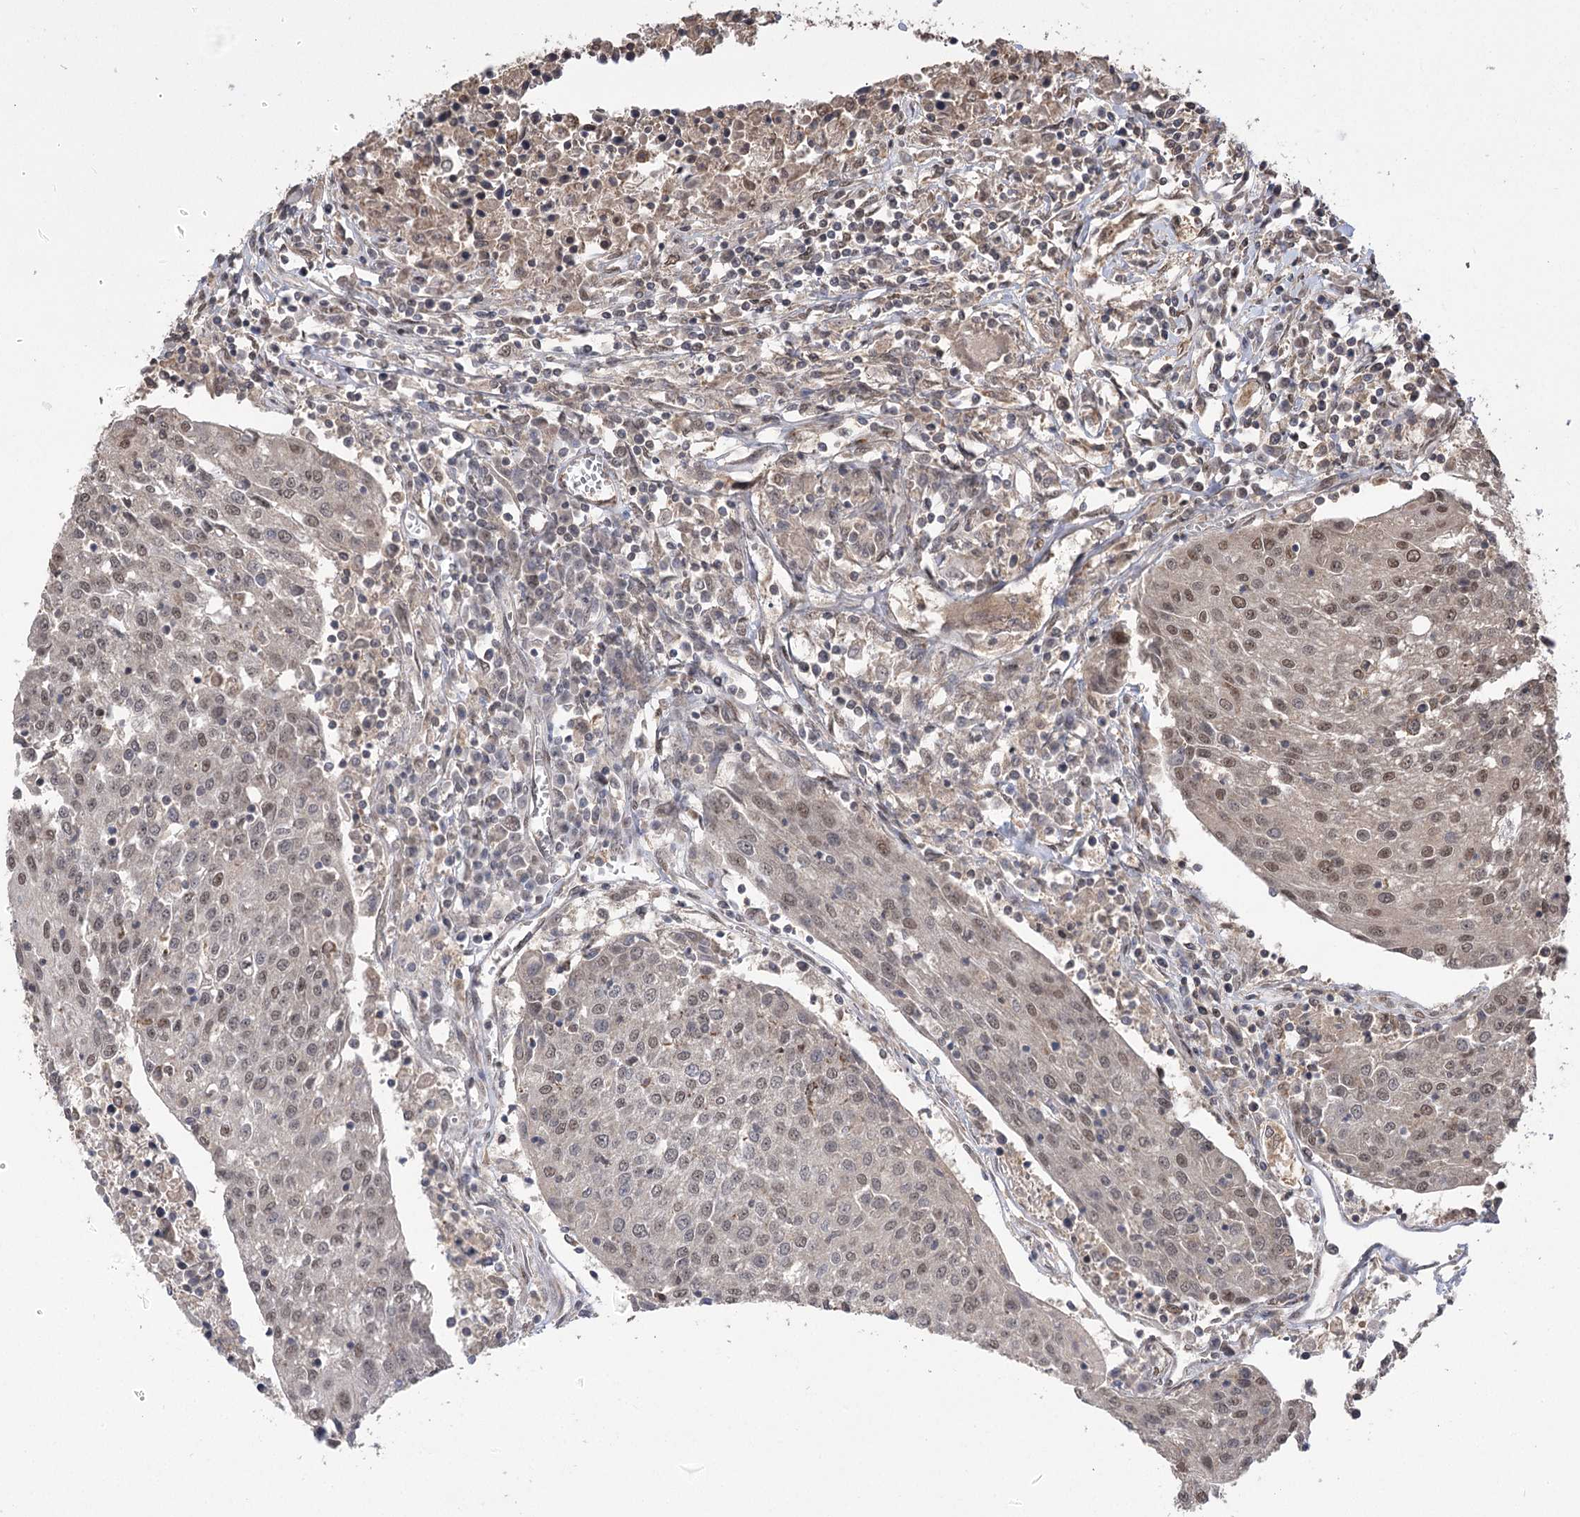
{"staining": {"intensity": "moderate", "quantity": ">75%", "location": "nuclear"}, "tissue": "urothelial cancer", "cell_type": "Tumor cells", "image_type": "cancer", "snomed": [{"axis": "morphology", "description": "Urothelial carcinoma, High grade"}, {"axis": "topography", "description": "Urinary bladder"}], "caption": "A high-resolution image shows immunohistochemistry staining of urothelial cancer, which displays moderate nuclear staining in approximately >75% of tumor cells. Nuclei are stained in blue.", "gene": "TENM2", "patient": {"sex": "female", "age": 85}}